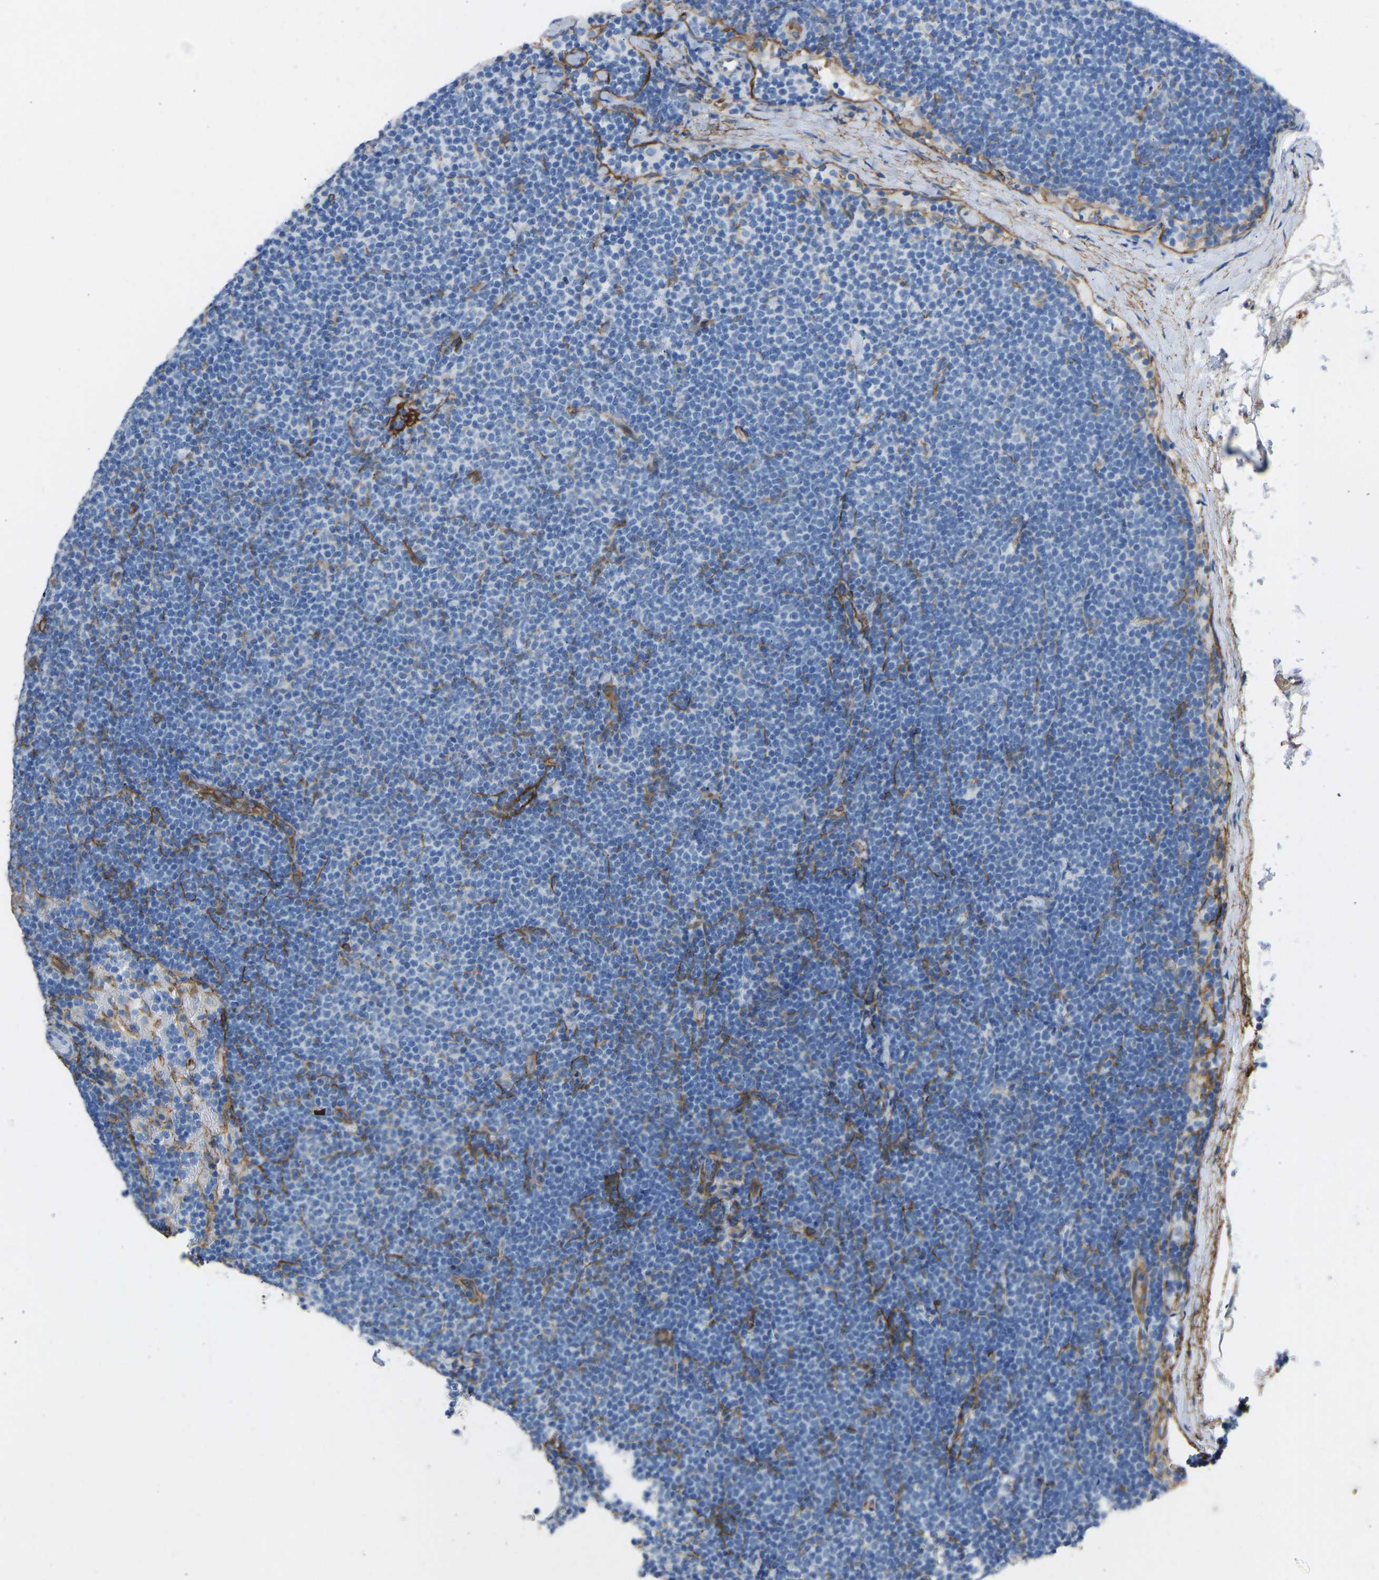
{"staining": {"intensity": "negative", "quantity": "none", "location": "none"}, "tissue": "lymphoma", "cell_type": "Tumor cells", "image_type": "cancer", "snomed": [{"axis": "morphology", "description": "Malignant lymphoma, non-Hodgkin's type, Low grade"}, {"axis": "topography", "description": "Lymph node"}], "caption": "The micrograph reveals no significant expression in tumor cells of lymphoma. Brightfield microscopy of immunohistochemistry (IHC) stained with DAB (3,3'-diaminobenzidine) (brown) and hematoxylin (blue), captured at high magnification.", "gene": "MYH10", "patient": {"sex": "female", "age": 53}}